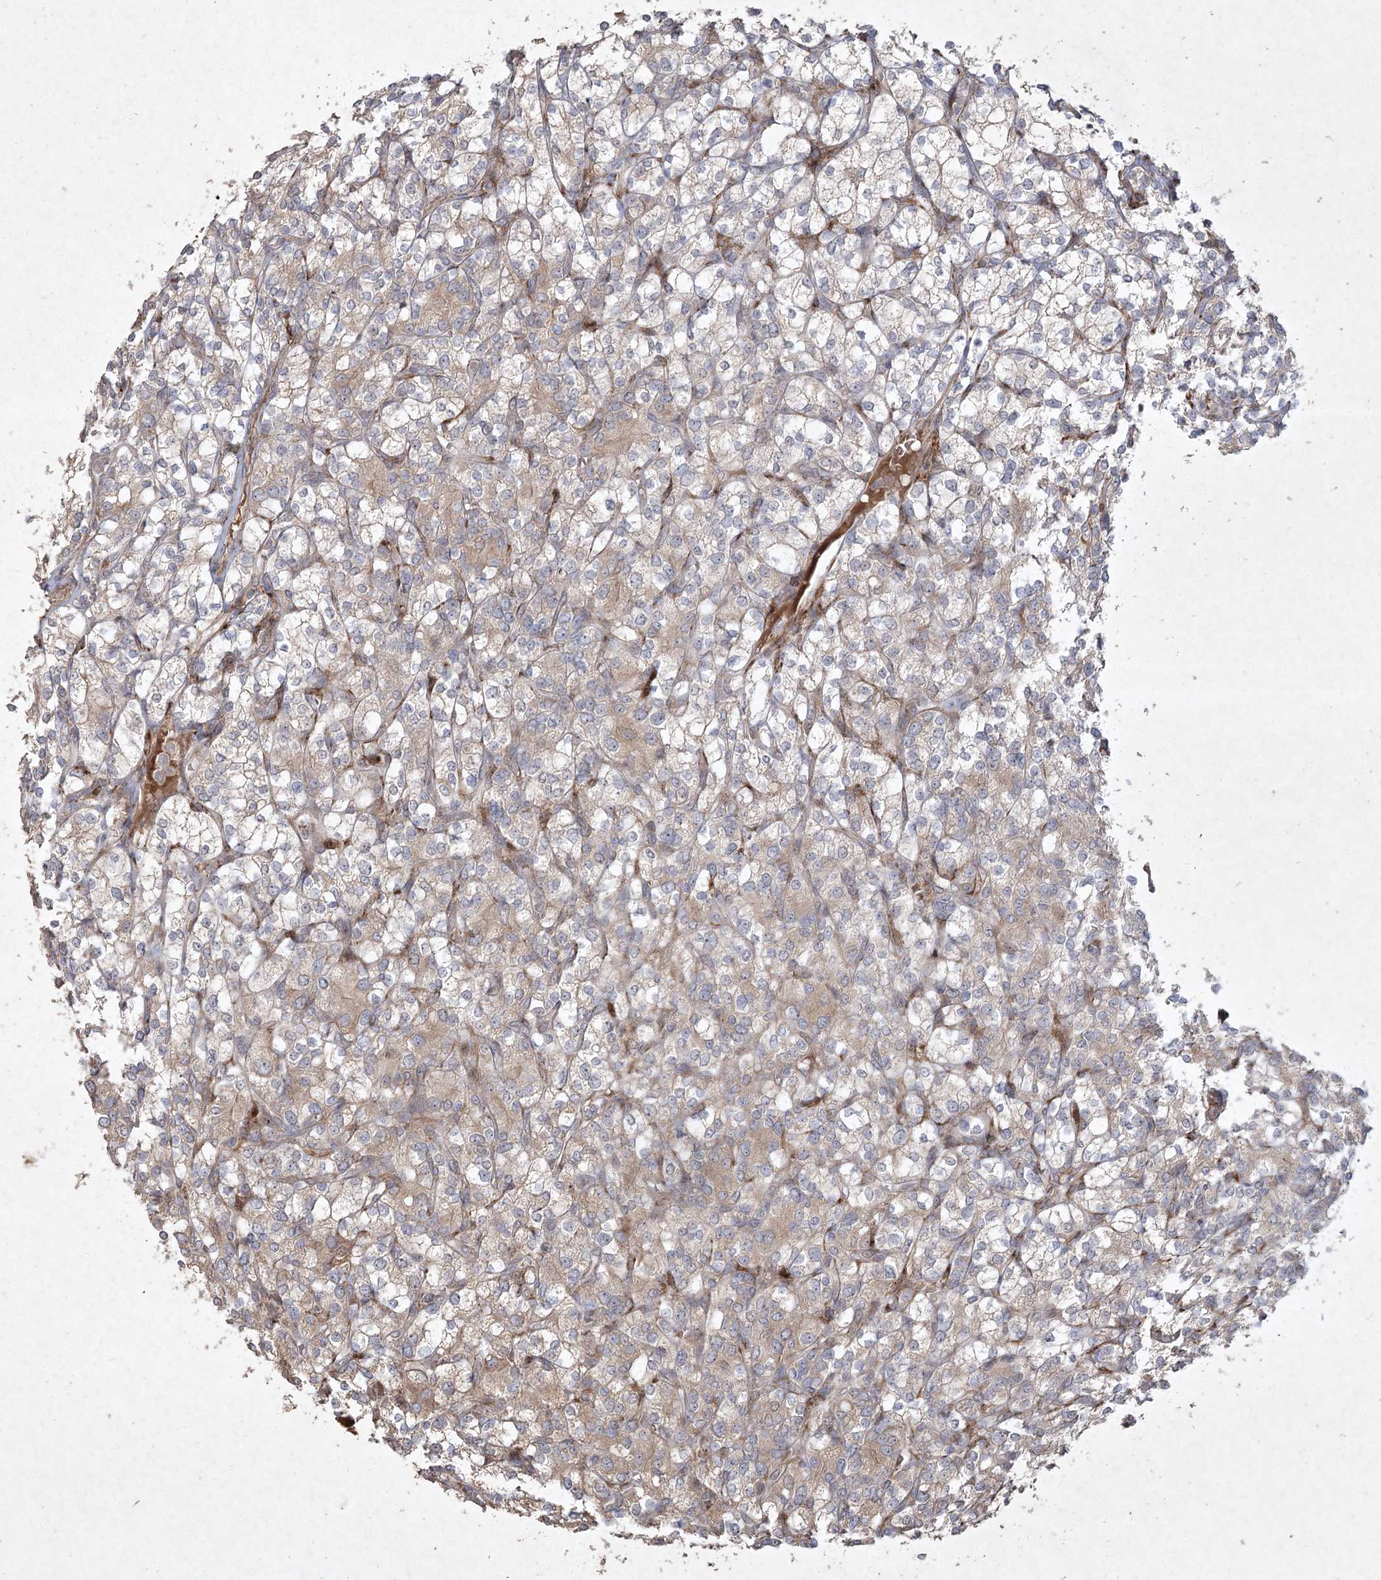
{"staining": {"intensity": "weak", "quantity": "25%-75%", "location": "cytoplasmic/membranous"}, "tissue": "renal cancer", "cell_type": "Tumor cells", "image_type": "cancer", "snomed": [{"axis": "morphology", "description": "Adenocarcinoma, NOS"}, {"axis": "topography", "description": "Kidney"}], "caption": "A photomicrograph of human adenocarcinoma (renal) stained for a protein reveals weak cytoplasmic/membranous brown staining in tumor cells.", "gene": "KBTBD4", "patient": {"sex": "male", "age": 77}}